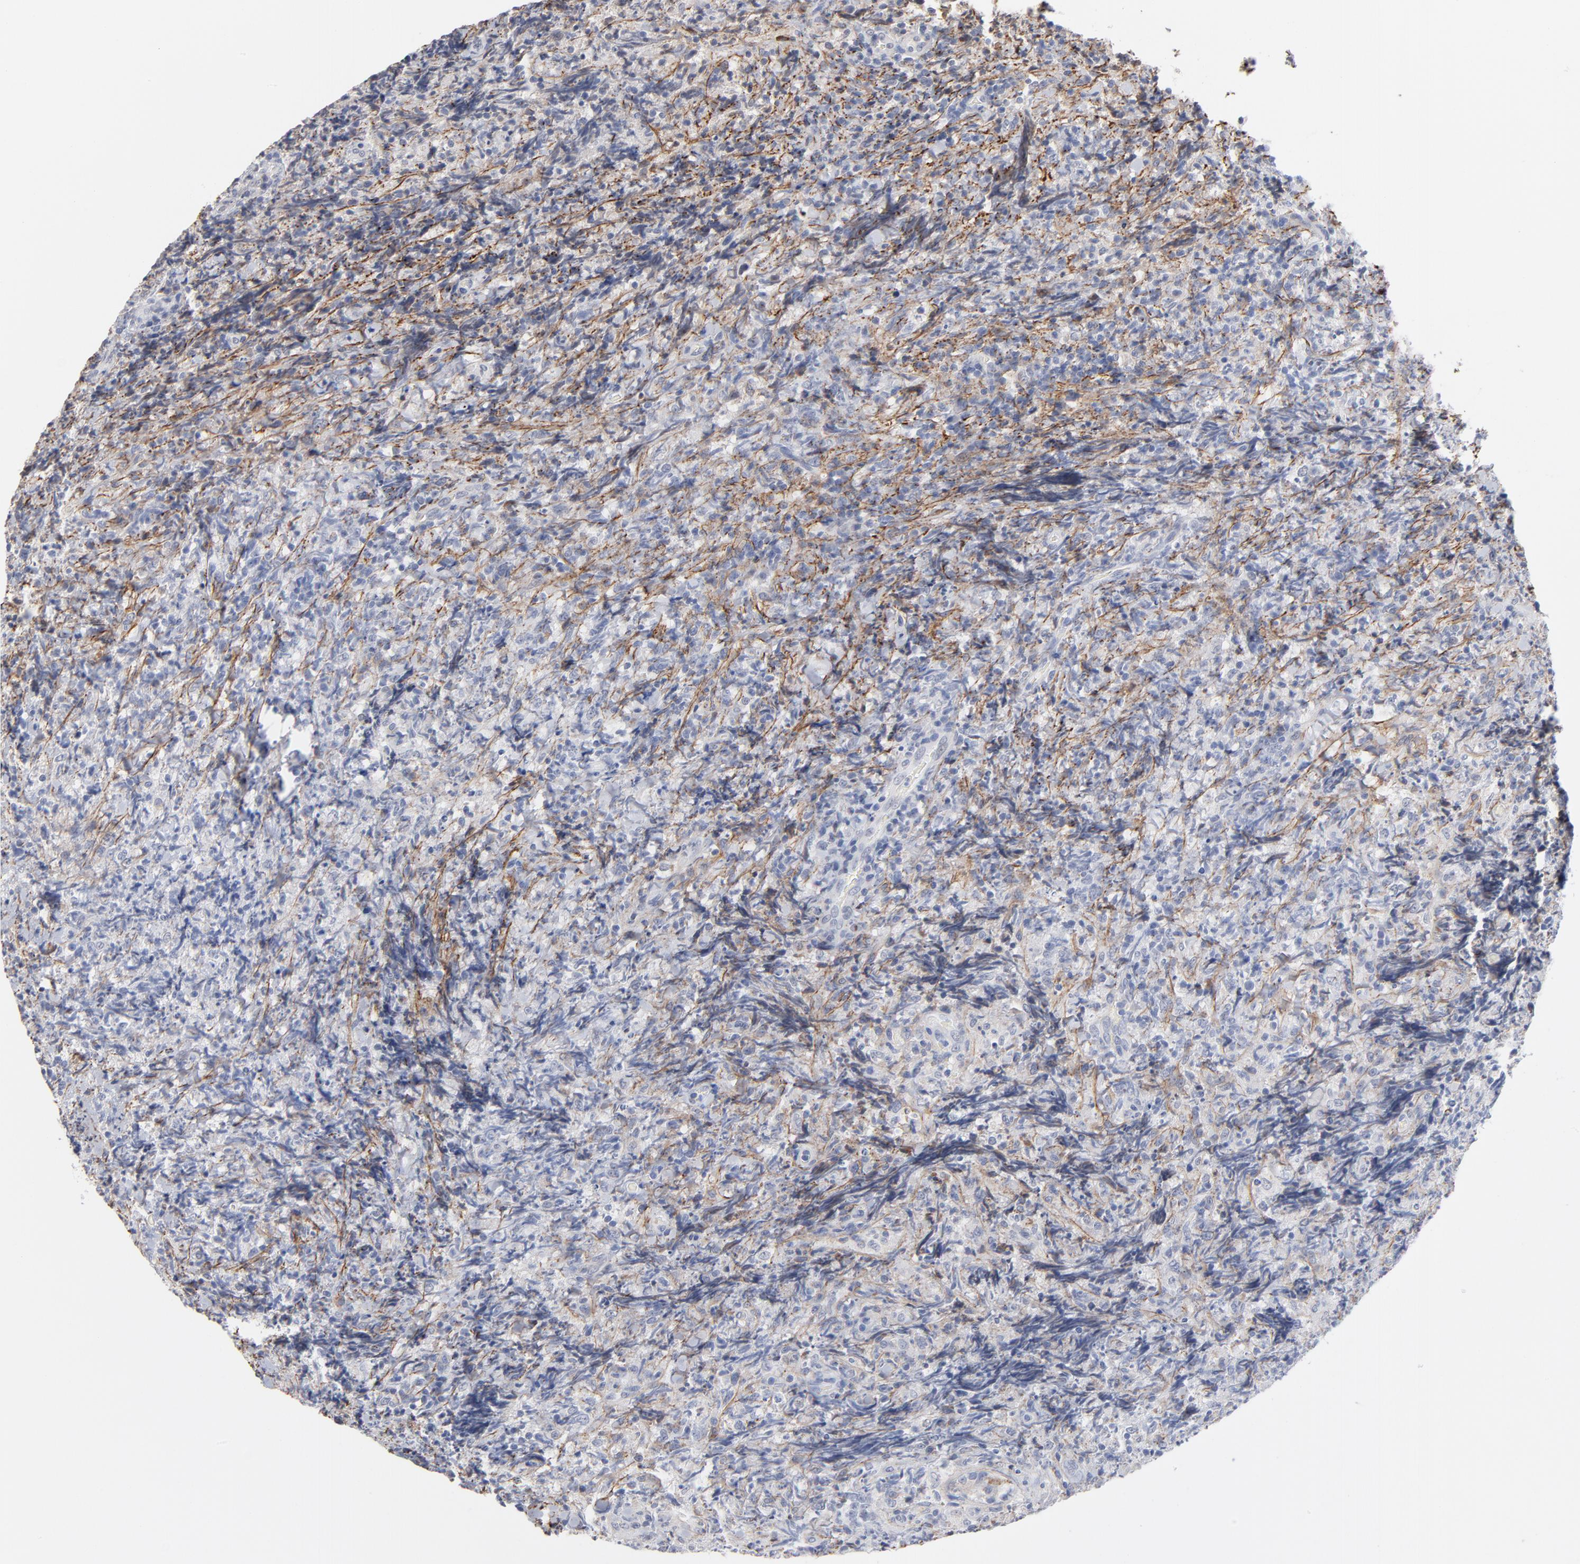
{"staining": {"intensity": "negative", "quantity": "none", "location": "none"}, "tissue": "lymphoma", "cell_type": "Tumor cells", "image_type": "cancer", "snomed": [{"axis": "morphology", "description": "Malignant lymphoma, non-Hodgkin's type, High grade"}, {"axis": "topography", "description": "Tonsil"}], "caption": "Immunohistochemical staining of malignant lymphoma, non-Hodgkin's type (high-grade) reveals no significant staining in tumor cells.", "gene": "LTBP2", "patient": {"sex": "female", "age": 36}}